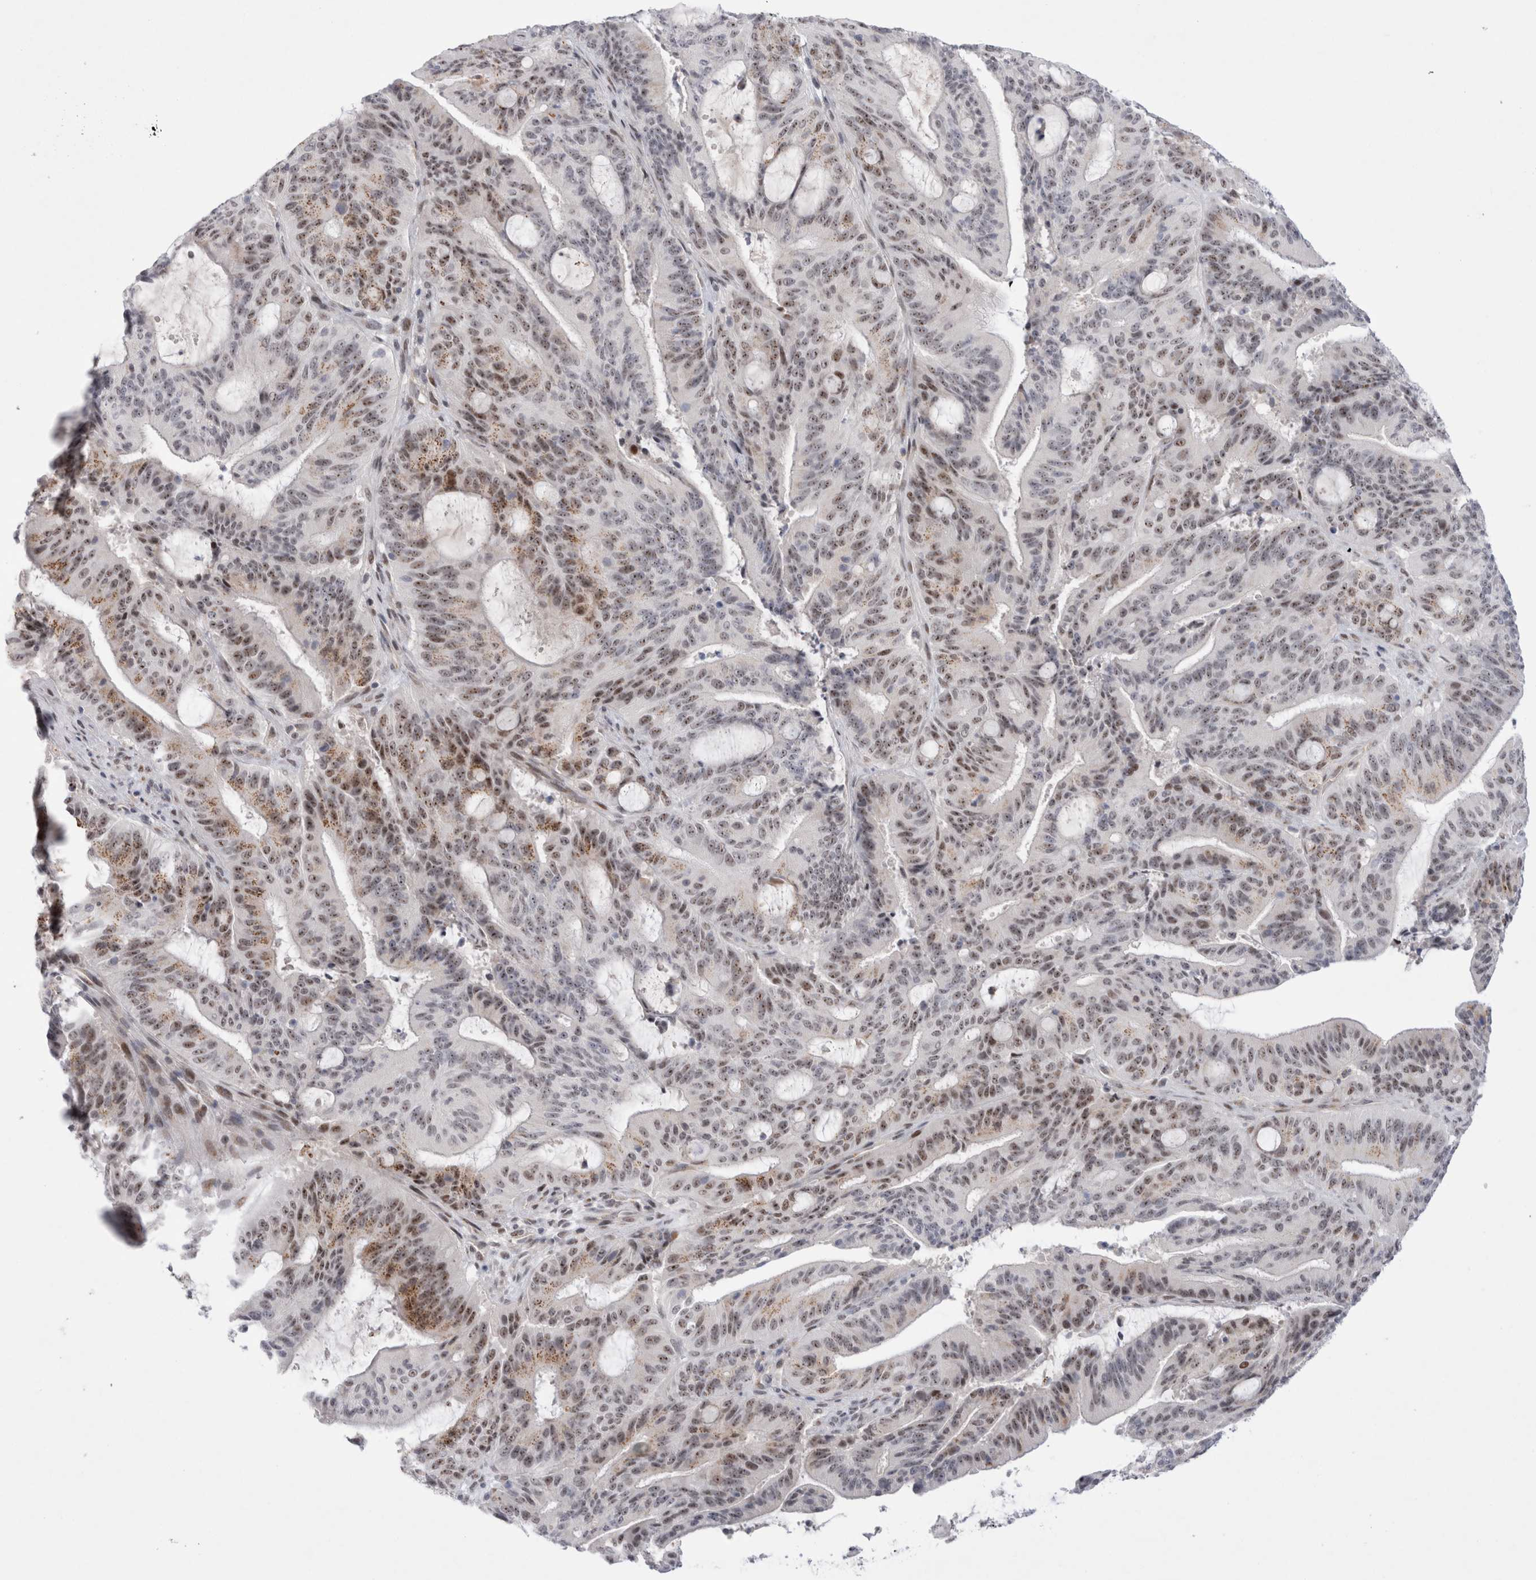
{"staining": {"intensity": "moderate", "quantity": ">75%", "location": "cytoplasmic/membranous,nuclear"}, "tissue": "liver cancer", "cell_type": "Tumor cells", "image_type": "cancer", "snomed": [{"axis": "morphology", "description": "Normal tissue, NOS"}, {"axis": "morphology", "description": "Cholangiocarcinoma"}, {"axis": "topography", "description": "Liver"}, {"axis": "topography", "description": "Peripheral nerve tissue"}], "caption": "Immunohistochemical staining of cholangiocarcinoma (liver) demonstrates medium levels of moderate cytoplasmic/membranous and nuclear staining in about >75% of tumor cells.", "gene": "CERS5", "patient": {"sex": "female", "age": 73}}